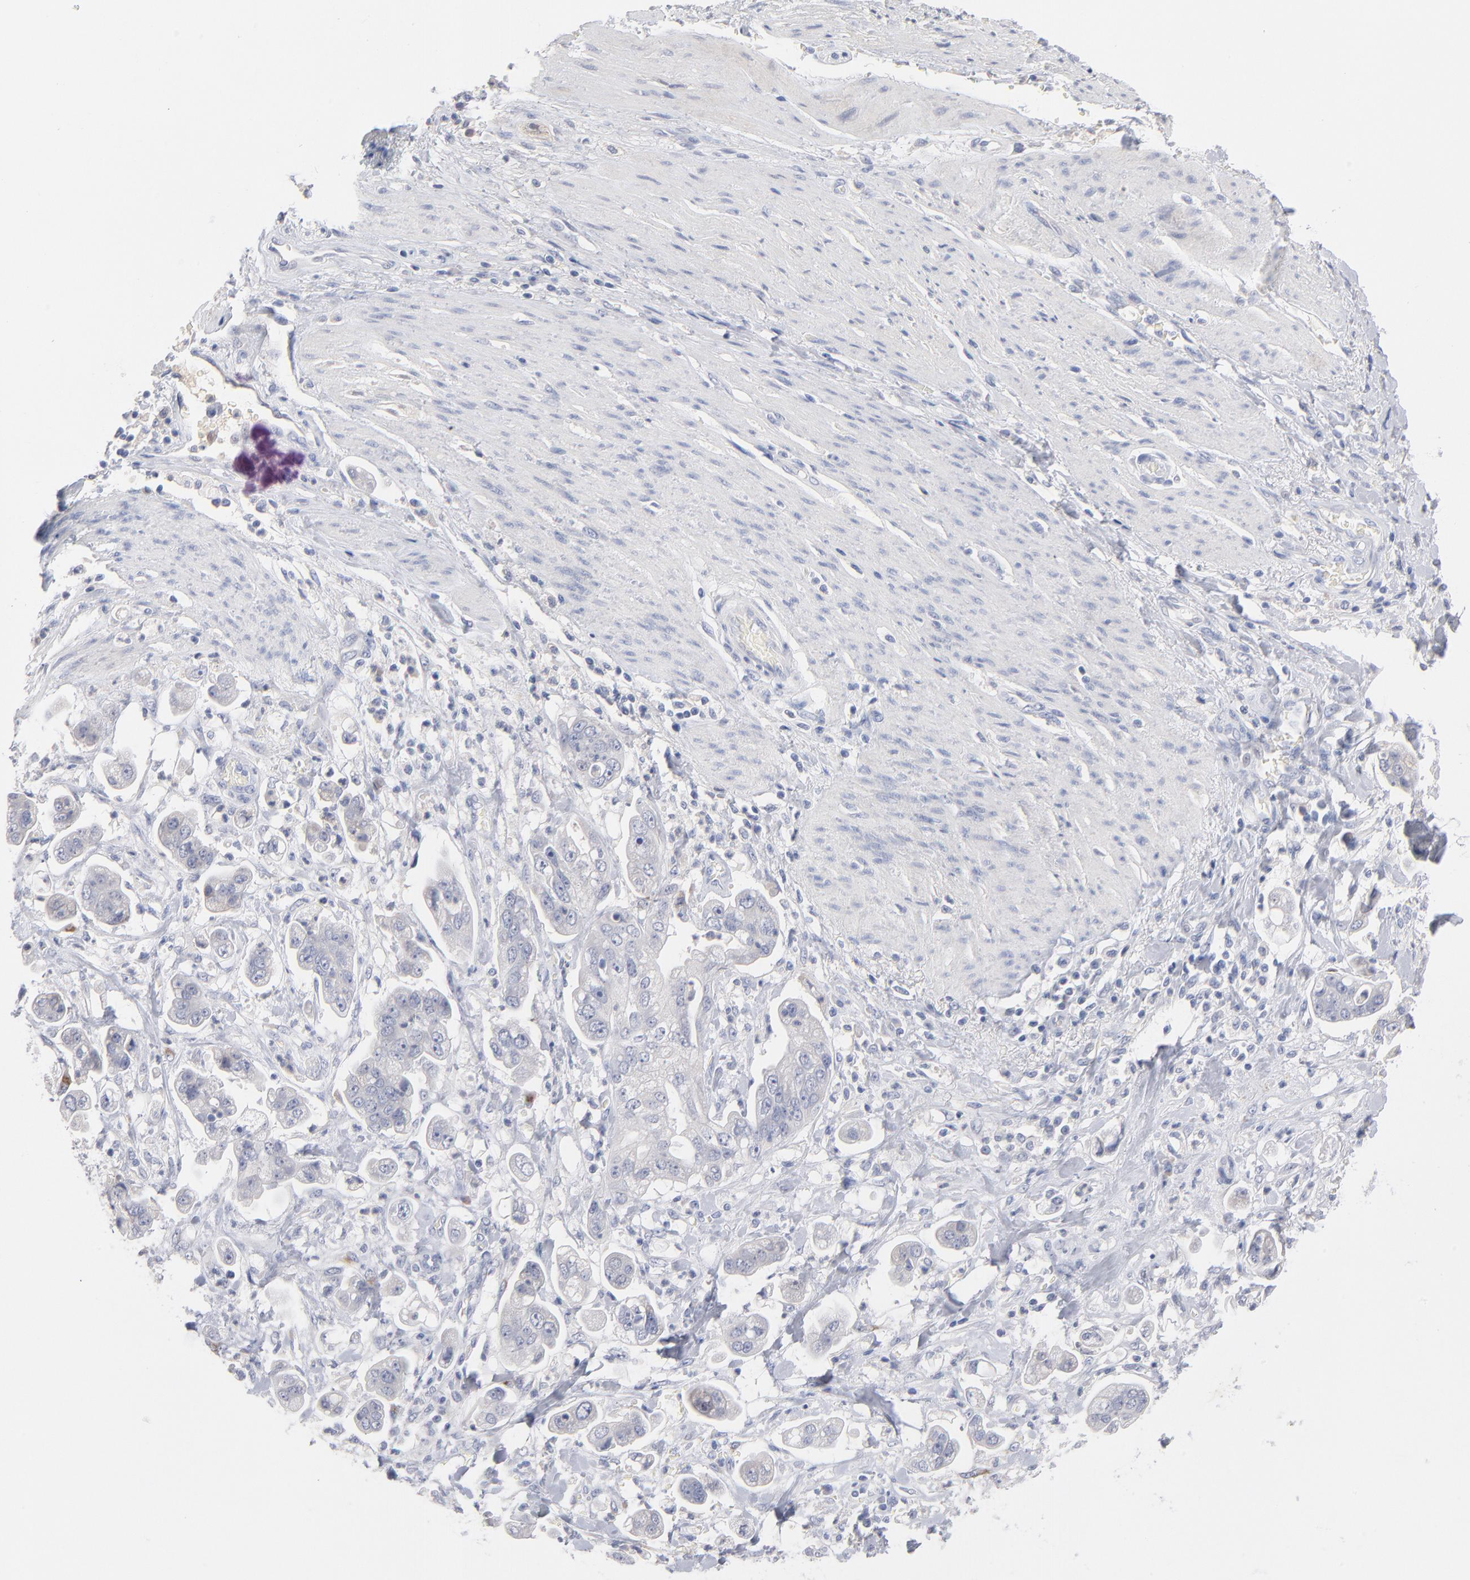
{"staining": {"intensity": "negative", "quantity": "none", "location": "none"}, "tissue": "stomach cancer", "cell_type": "Tumor cells", "image_type": "cancer", "snomed": [{"axis": "morphology", "description": "Adenocarcinoma, NOS"}, {"axis": "topography", "description": "Stomach"}], "caption": "The histopathology image exhibits no significant expression in tumor cells of stomach cancer (adenocarcinoma).", "gene": "F12", "patient": {"sex": "male", "age": 62}}